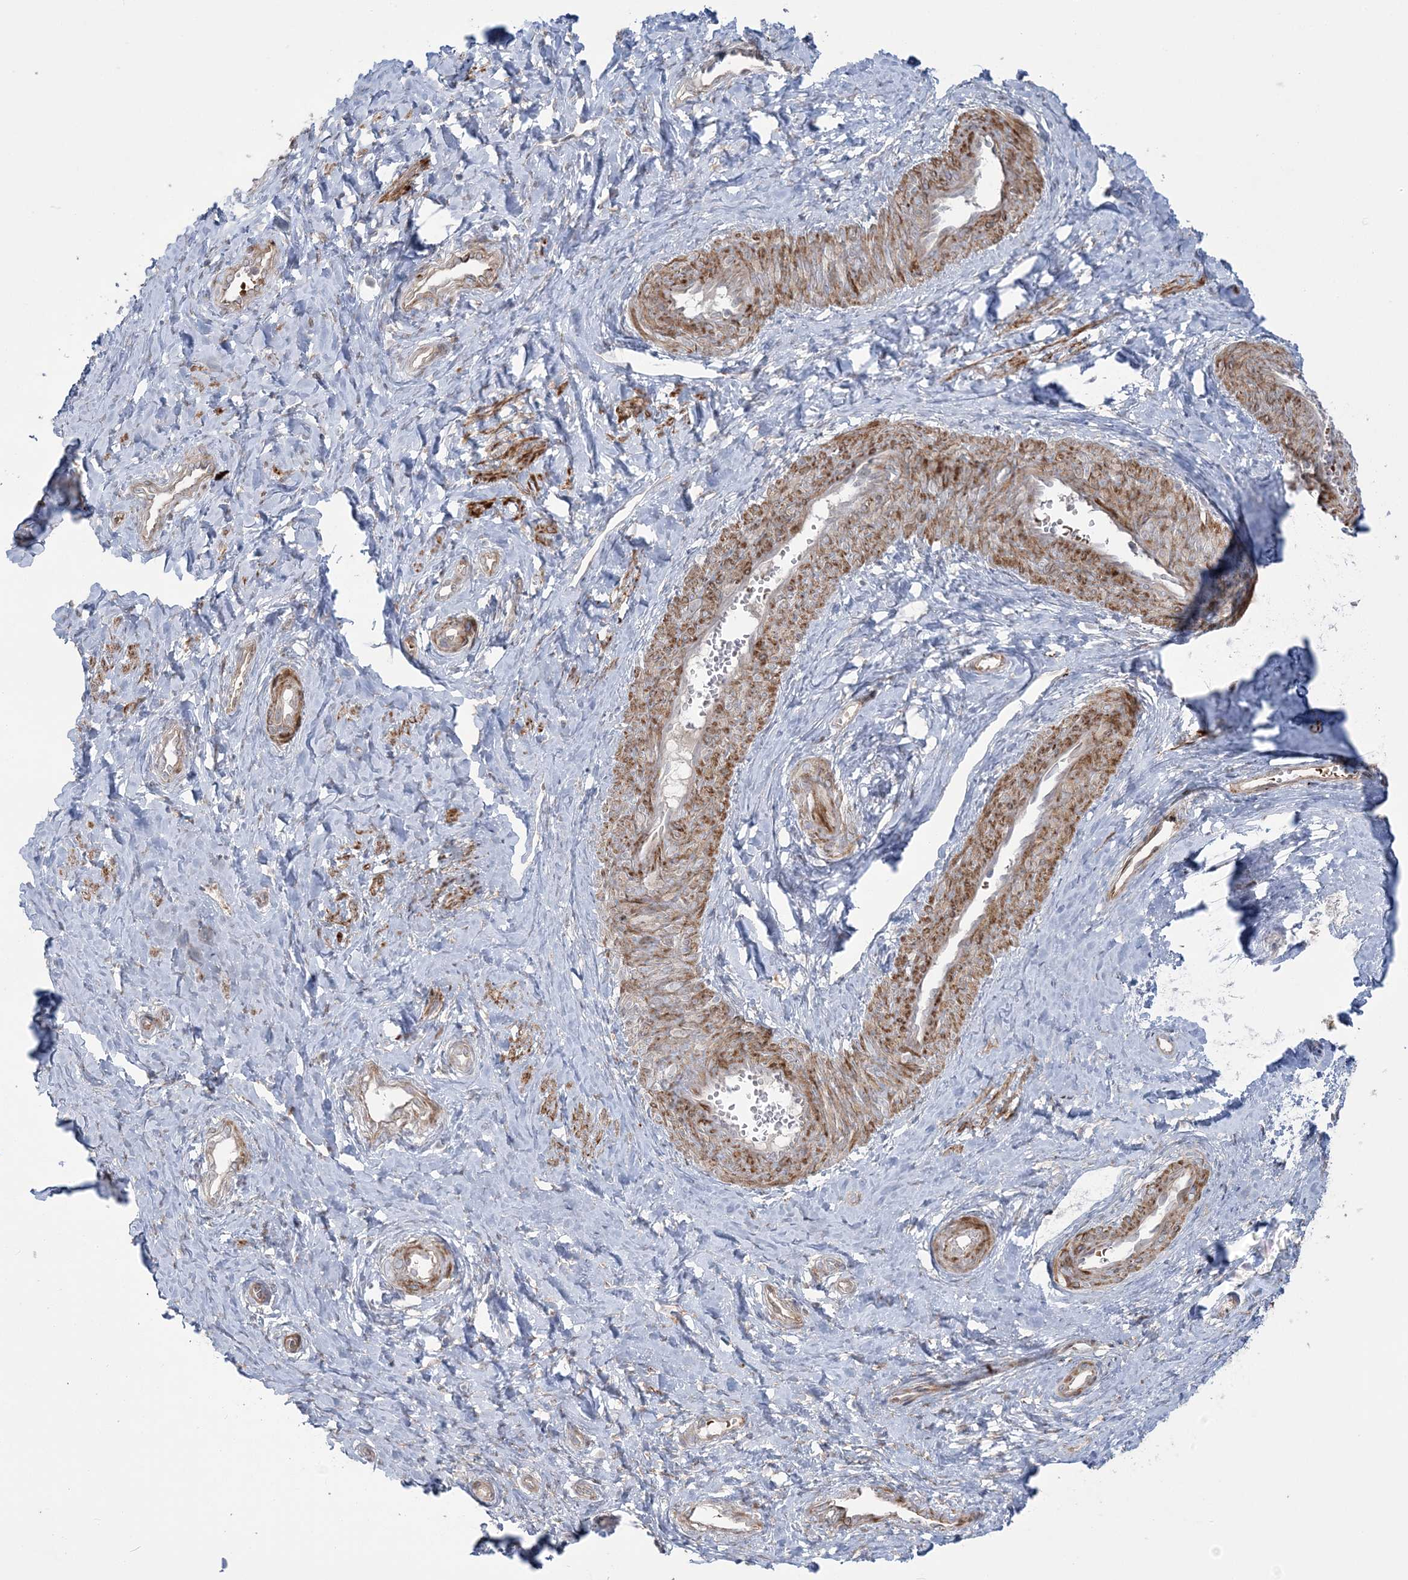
{"staining": {"intensity": "weak", "quantity": "<25%", "location": "cytoplasmic/membranous"}, "tissue": "cervix", "cell_type": "Glandular cells", "image_type": "normal", "snomed": [{"axis": "morphology", "description": "Normal tissue, NOS"}, {"axis": "topography", "description": "Cervix"}], "caption": "The immunohistochemistry histopathology image has no significant expression in glandular cells of cervix.", "gene": "NUDT9", "patient": {"sex": "female", "age": 36}}